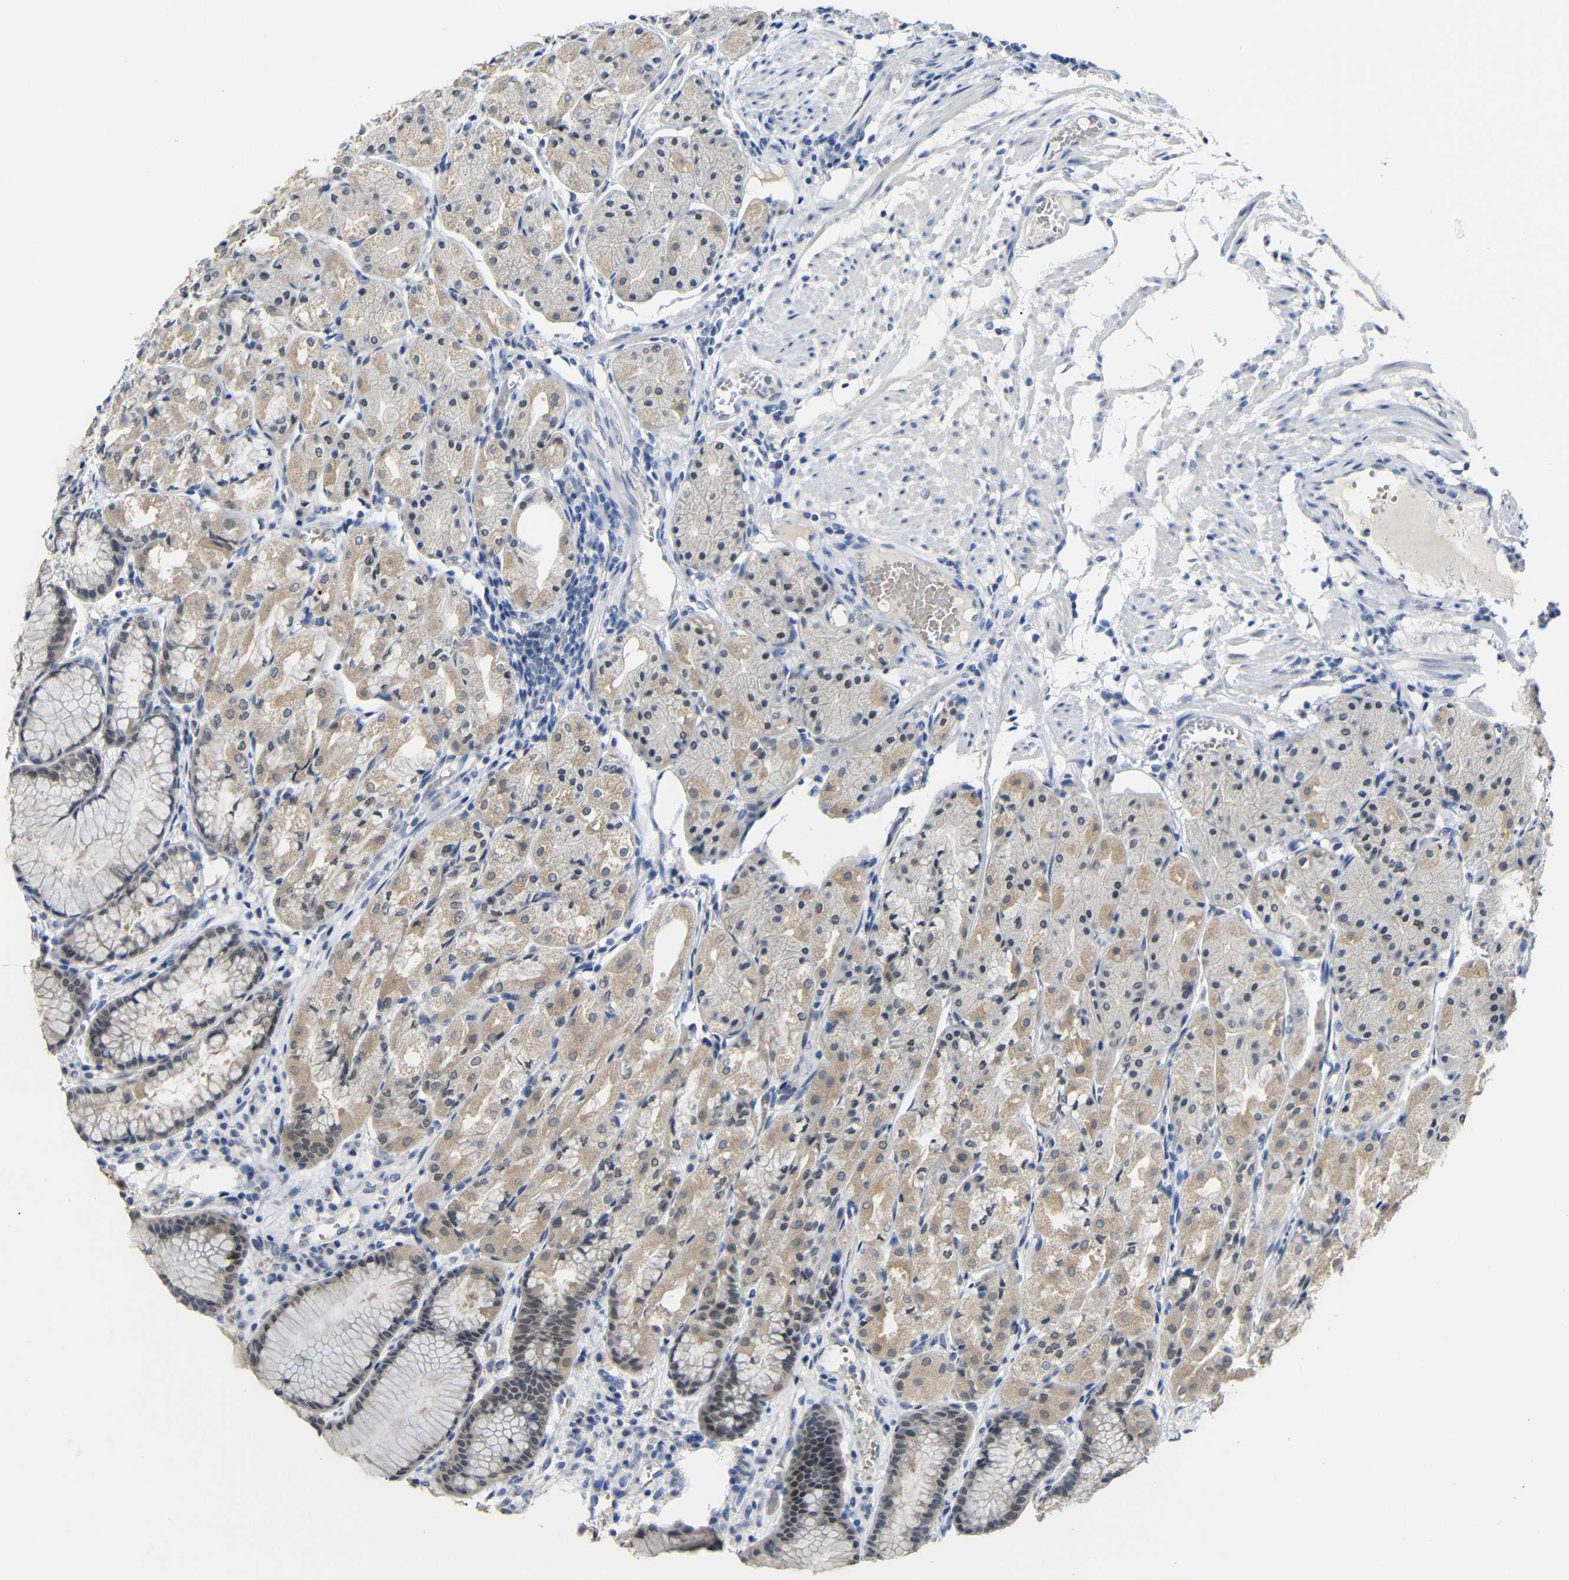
{"staining": {"intensity": "moderate", "quantity": "<25%", "location": "cytoplasmic/membranous,nuclear"}, "tissue": "stomach", "cell_type": "Glandular cells", "image_type": "normal", "snomed": [{"axis": "morphology", "description": "Normal tissue, NOS"}, {"axis": "topography", "description": "Stomach, upper"}], "caption": "This photomicrograph exhibits immunohistochemistry (IHC) staining of normal stomach, with low moderate cytoplasmic/membranous,nuclear expression in approximately <25% of glandular cells.", "gene": "HNF1A", "patient": {"sex": "male", "age": 72}}